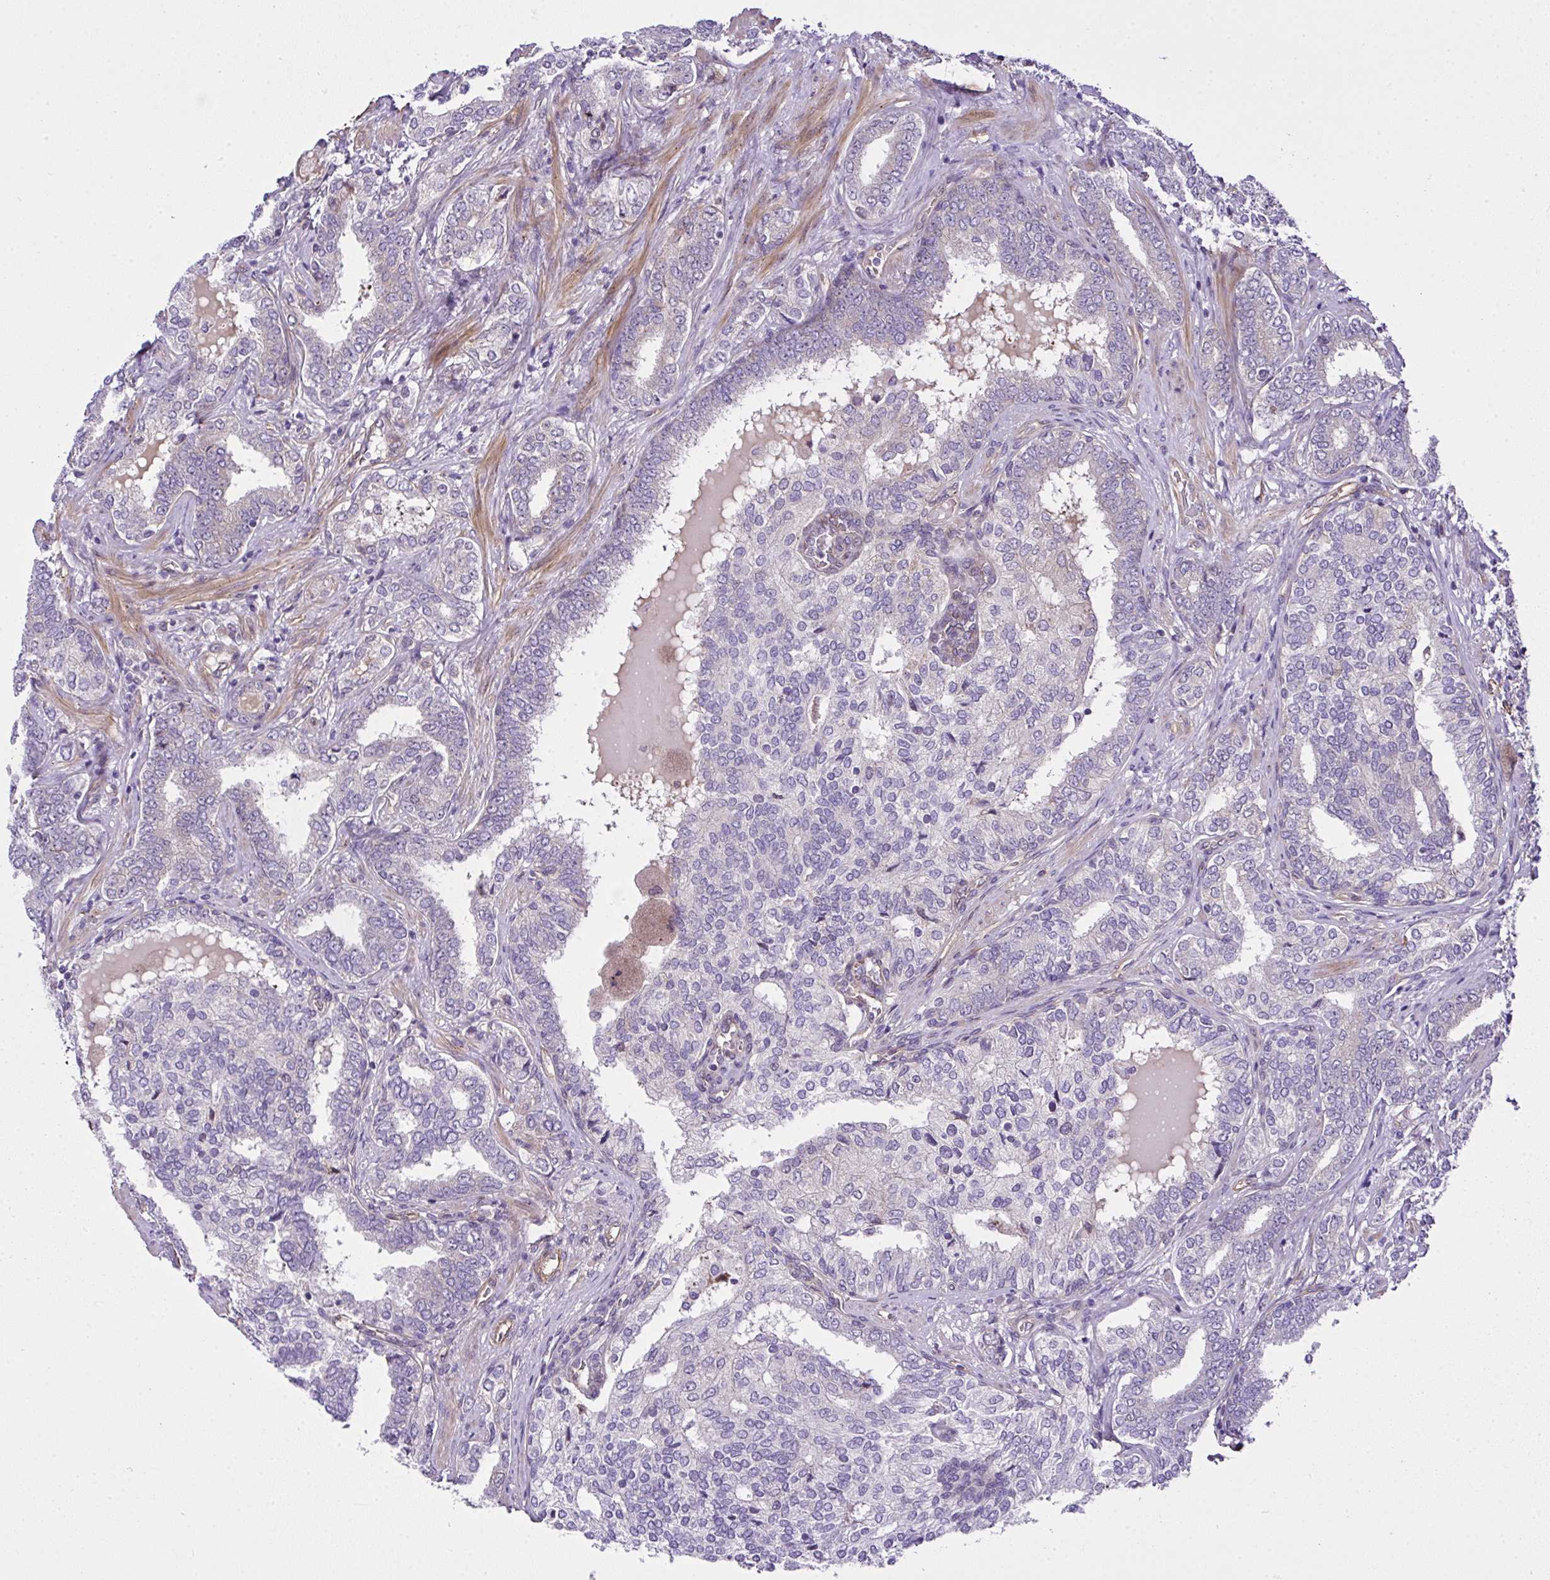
{"staining": {"intensity": "negative", "quantity": "none", "location": "none"}, "tissue": "prostate cancer", "cell_type": "Tumor cells", "image_type": "cancer", "snomed": [{"axis": "morphology", "description": "Adenocarcinoma, High grade"}, {"axis": "topography", "description": "Prostate"}], "caption": "An immunohistochemistry (IHC) photomicrograph of prostate adenocarcinoma (high-grade) is shown. There is no staining in tumor cells of prostate adenocarcinoma (high-grade).", "gene": "RSKR", "patient": {"sex": "male", "age": 72}}